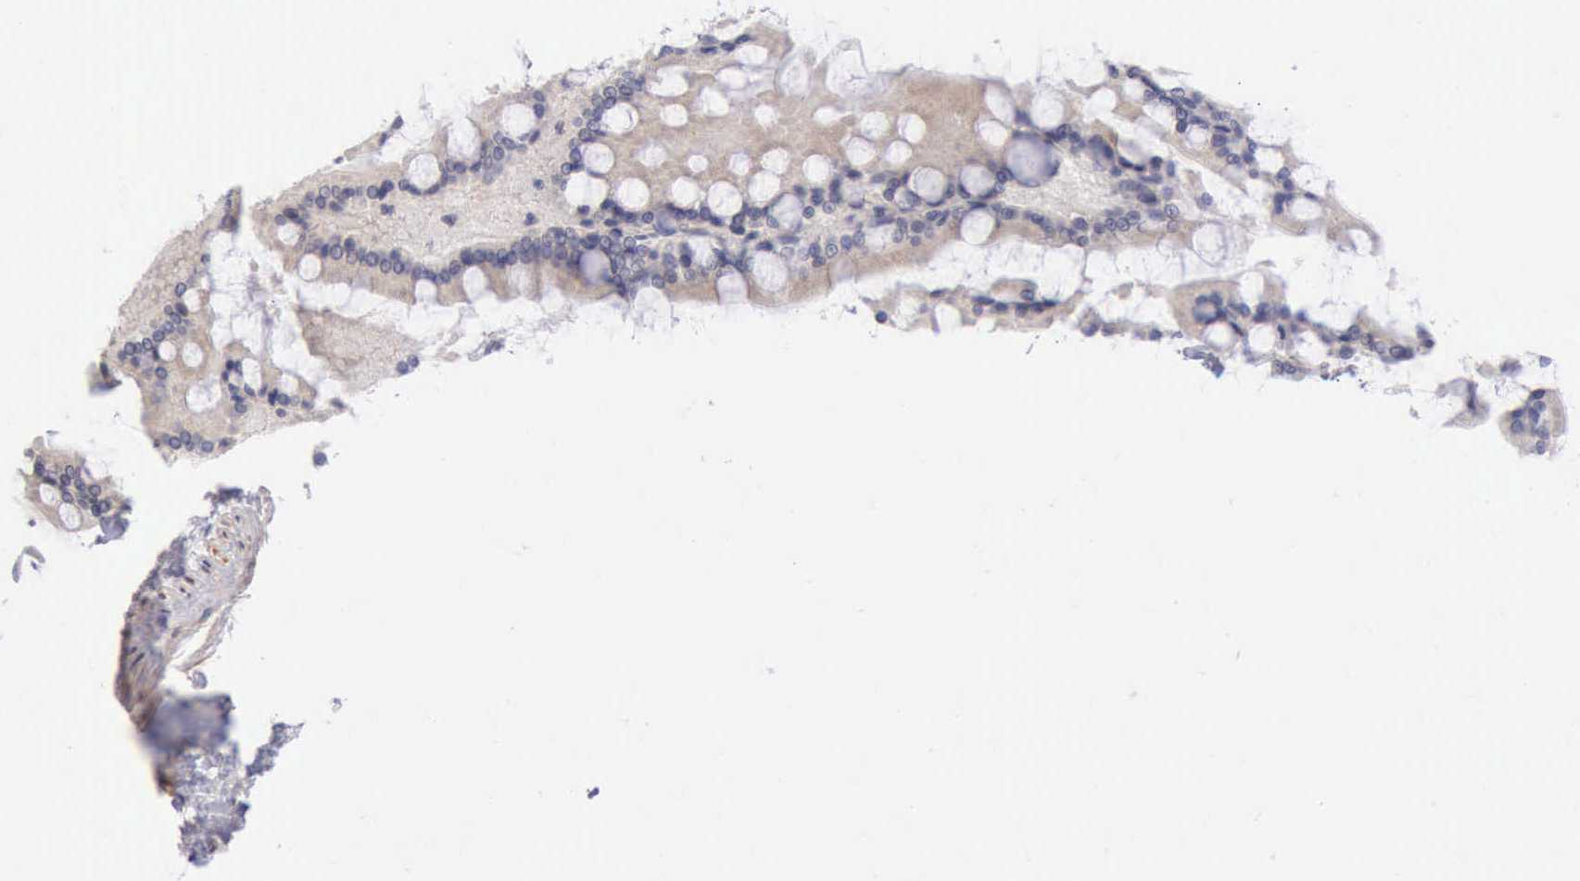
{"staining": {"intensity": "weak", "quantity": "25%-75%", "location": "cytoplasmic/membranous"}, "tissue": "gallbladder", "cell_type": "Glandular cells", "image_type": "normal", "snomed": [{"axis": "morphology", "description": "Normal tissue, NOS"}, {"axis": "morphology", "description": "Inflammation, NOS"}, {"axis": "topography", "description": "Gallbladder"}], "caption": "Gallbladder stained for a protein shows weak cytoplasmic/membranous positivity in glandular cells. Immunohistochemistry stains the protein in brown and the nuclei are stained blue.", "gene": "DNAJB7", "patient": {"sex": "male", "age": 66}}